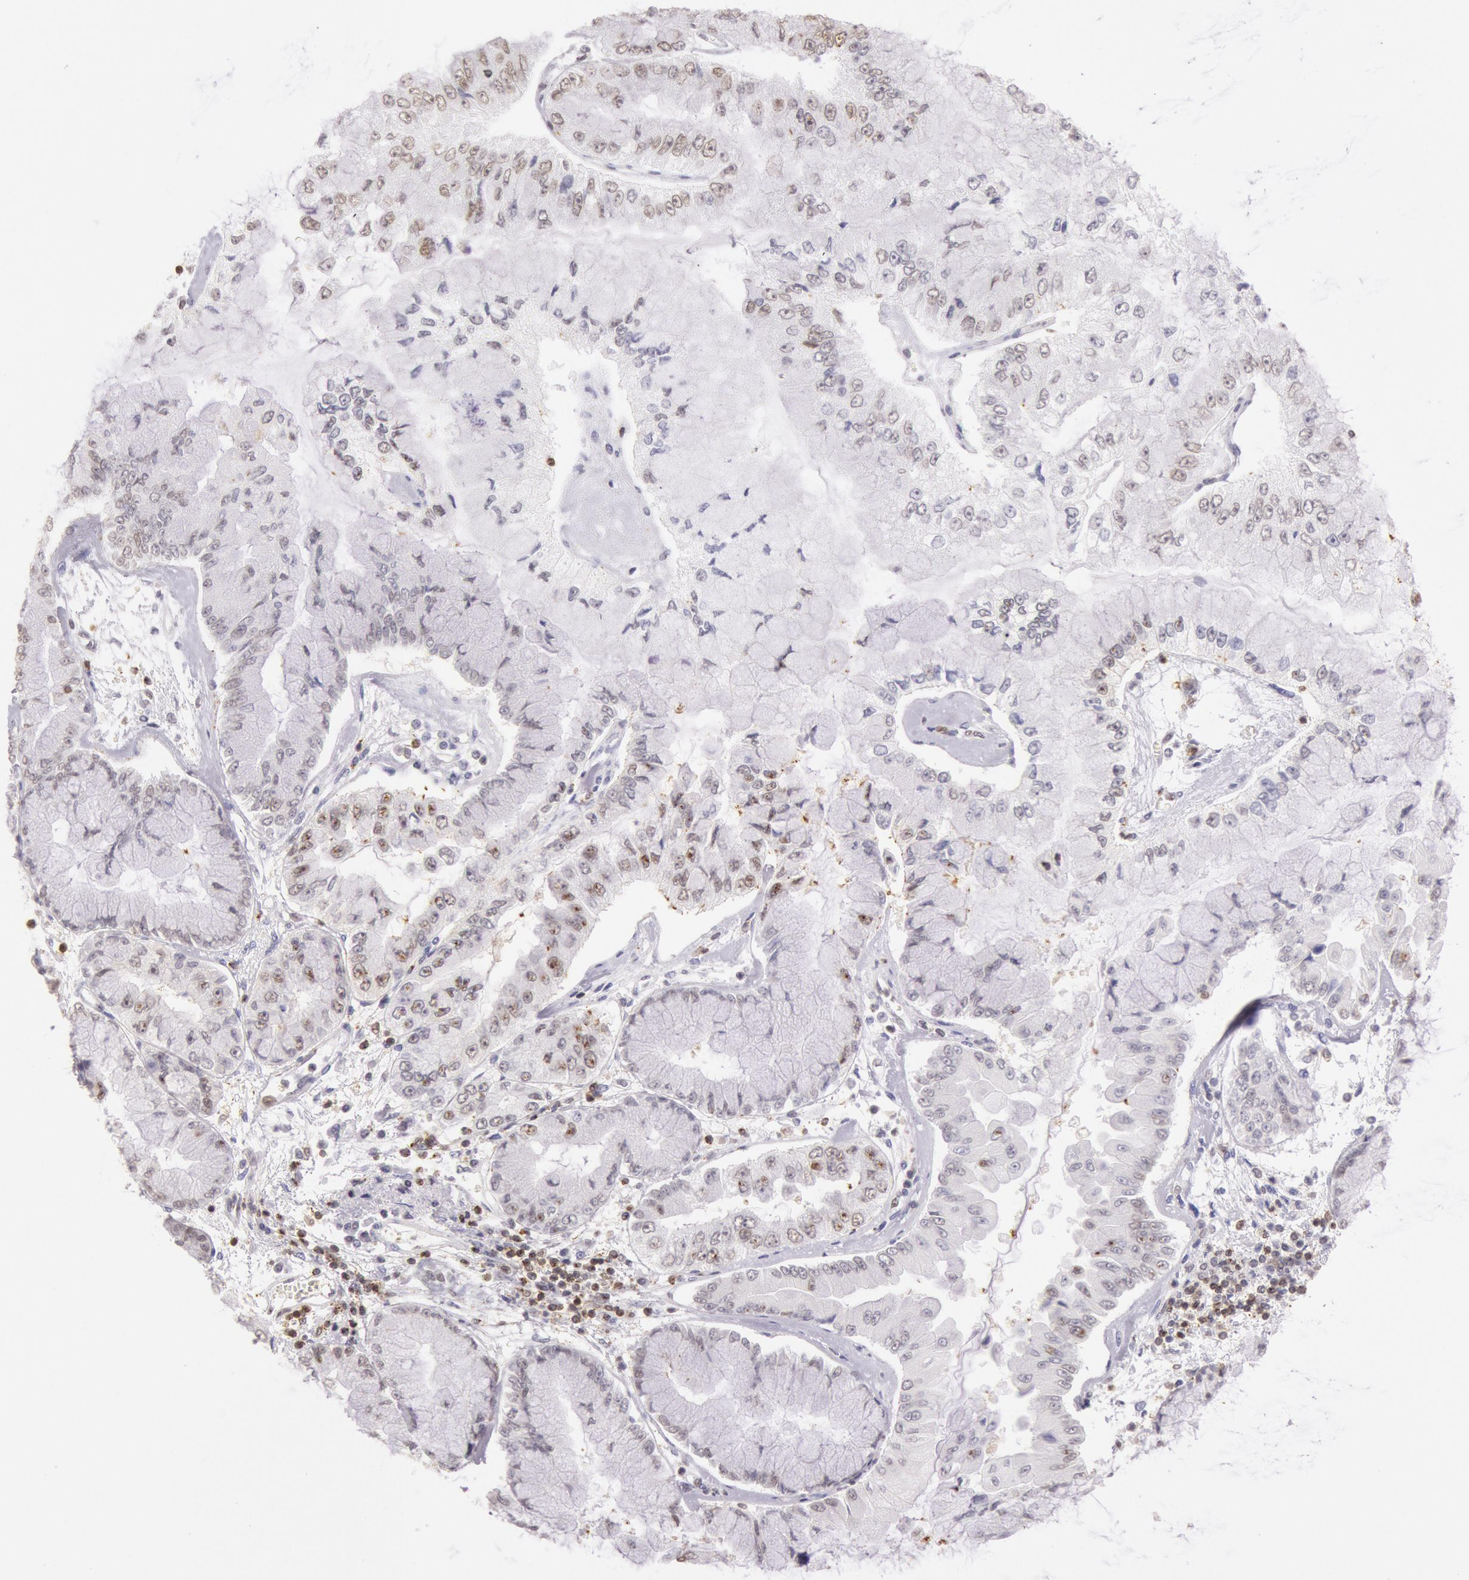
{"staining": {"intensity": "moderate", "quantity": "<25%", "location": "nuclear"}, "tissue": "liver cancer", "cell_type": "Tumor cells", "image_type": "cancer", "snomed": [{"axis": "morphology", "description": "Cholangiocarcinoma"}, {"axis": "topography", "description": "Liver"}], "caption": "Cholangiocarcinoma (liver) stained with DAB (3,3'-diaminobenzidine) IHC demonstrates low levels of moderate nuclear expression in approximately <25% of tumor cells.", "gene": "HIF1A", "patient": {"sex": "female", "age": 79}}